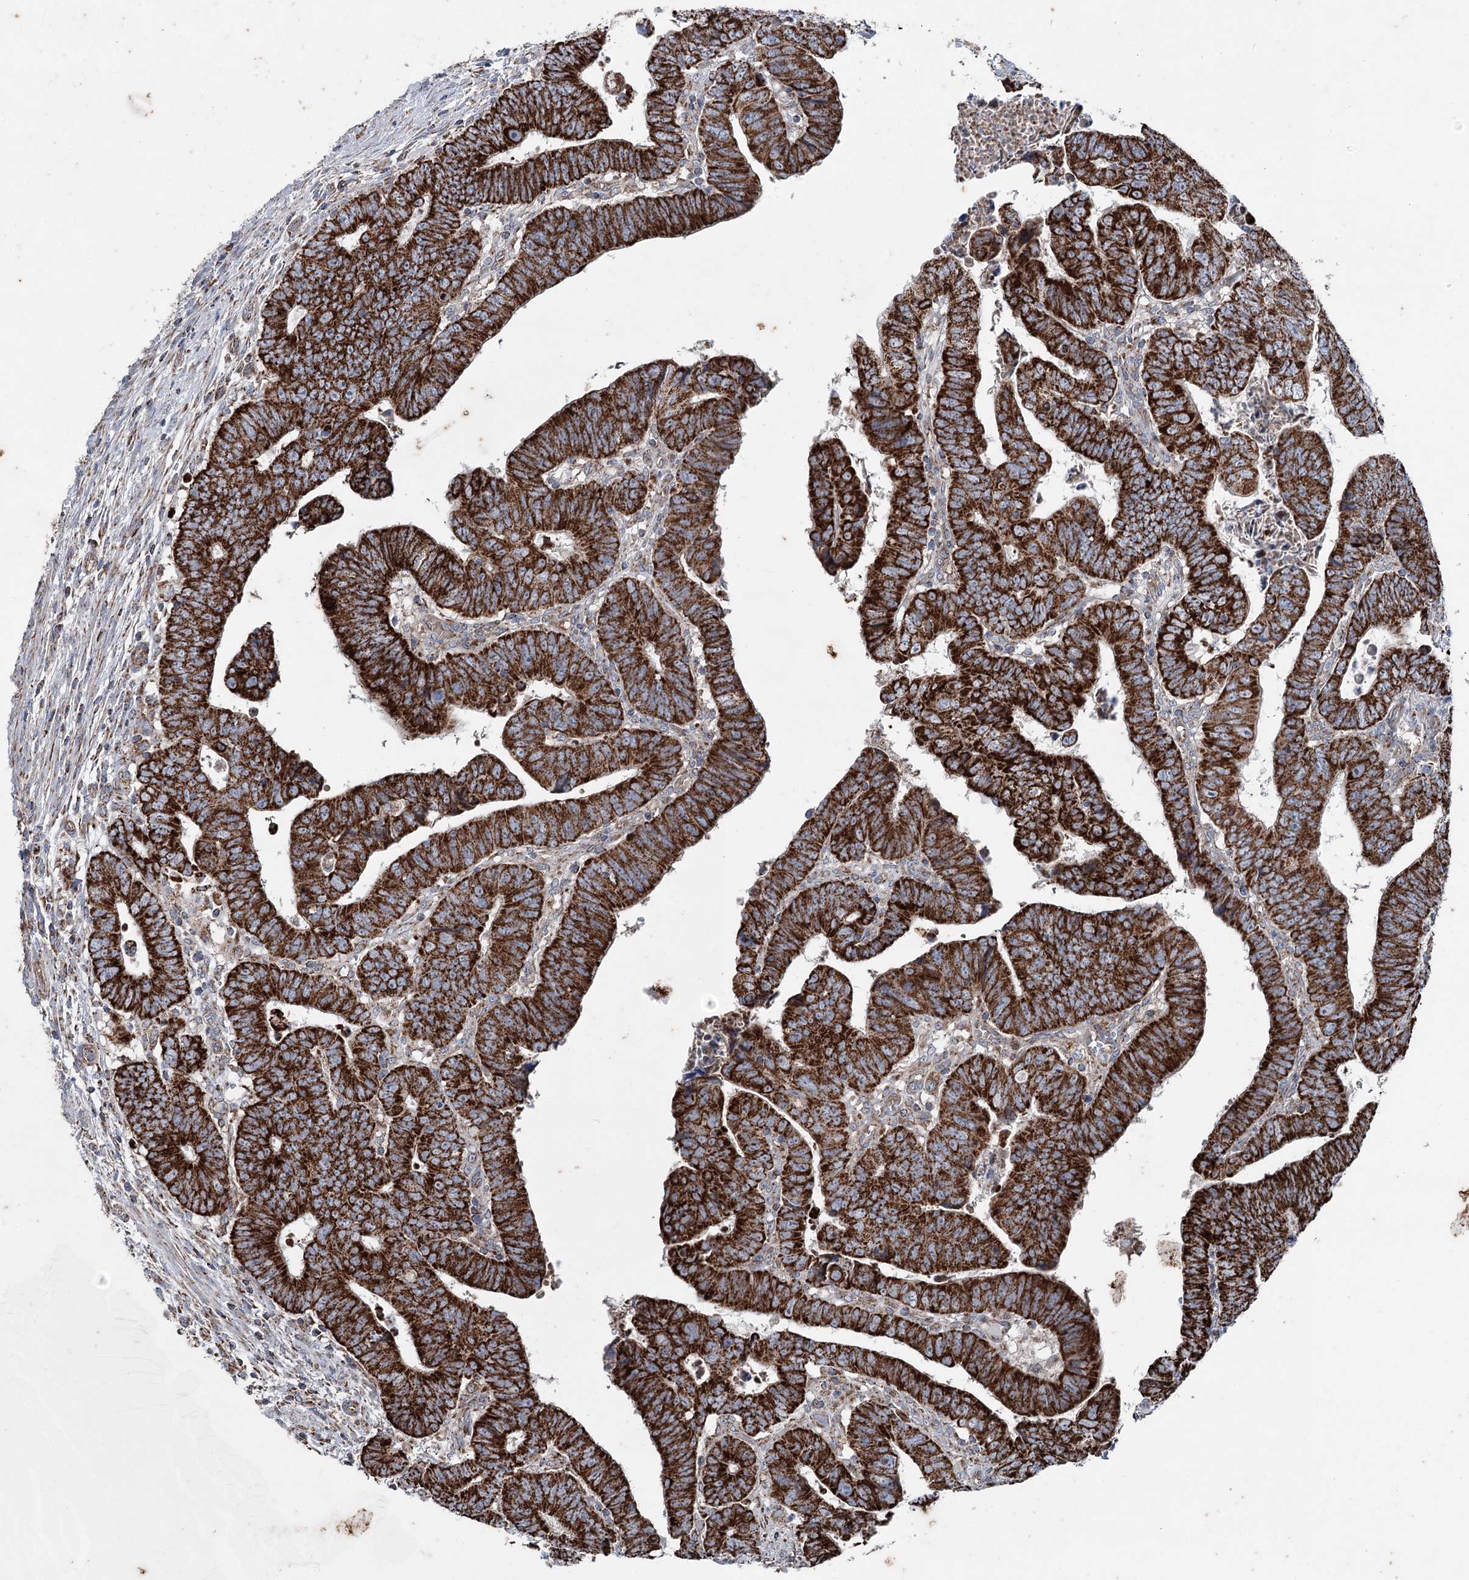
{"staining": {"intensity": "strong", "quantity": ">75%", "location": "cytoplasmic/membranous"}, "tissue": "colorectal cancer", "cell_type": "Tumor cells", "image_type": "cancer", "snomed": [{"axis": "morphology", "description": "Normal tissue, NOS"}, {"axis": "morphology", "description": "Adenocarcinoma, NOS"}, {"axis": "topography", "description": "Rectum"}], "caption": "Immunohistochemical staining of colorectal cancer shows high levels of strong cytoplasmic/membranous staining in approximately >75% of tumor cells.", "gene": "UCN3", "patient": {"sex": "female", "age": 65}}